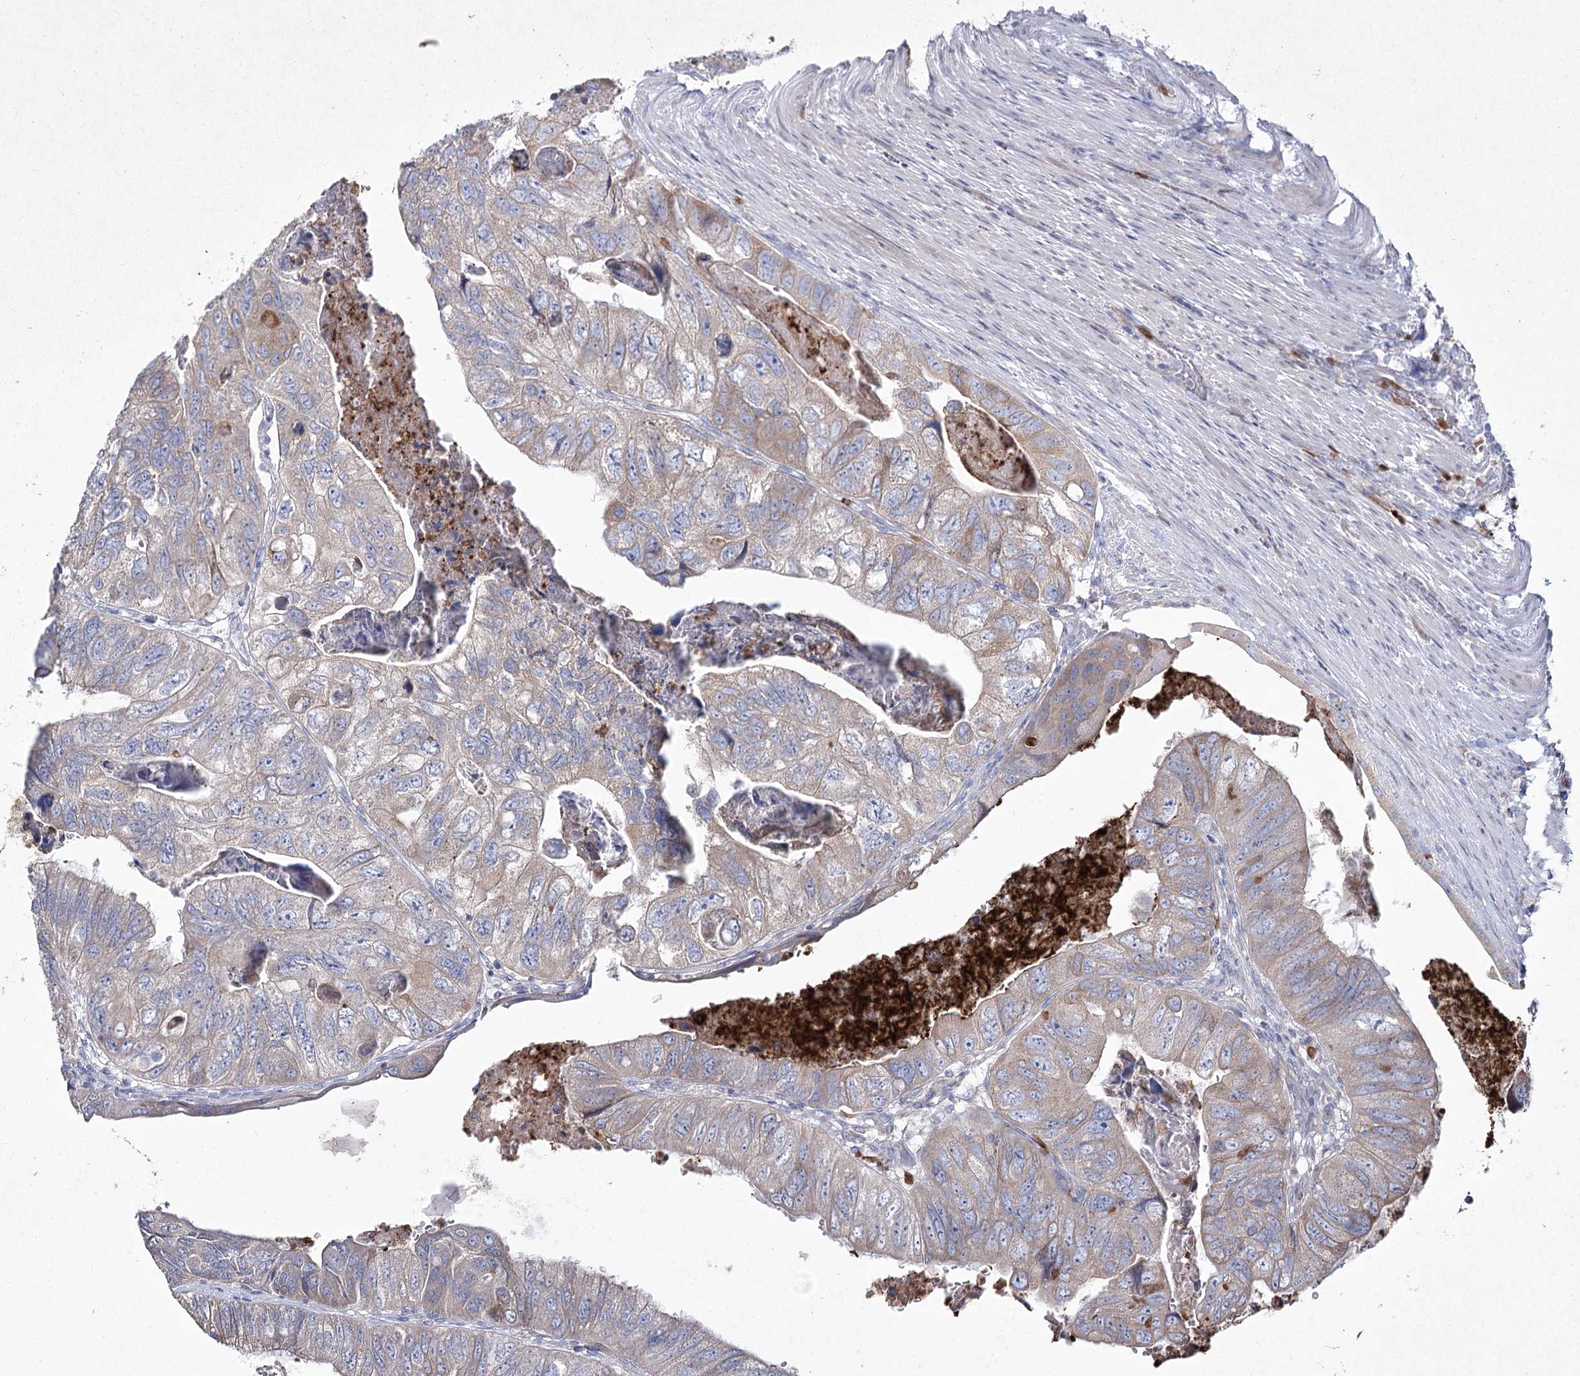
{"staining": {"intensity": "negative", "quantity": "none", "location": "none"}, "tissue": "colorectal cancer", "cell_type": "Tumor cells", "image_type": "cancer", "snomed": [{"axis": "morphology", "description": "Adenocarcinoma, NOS"}, {"axis": "topography", "description": "Rectum"}], "caption": "Immunohistochemical staining of human colorectal cancer exhibits no significant staining in tumor cells. The staining was performed using DAB to visualize the protein expression in brown, while the nuclei were stained in blue with hematoxylin (Magnification: 20x).", "gene": "NIPAL4", "patient": {"sex": "male", "age": 63}}